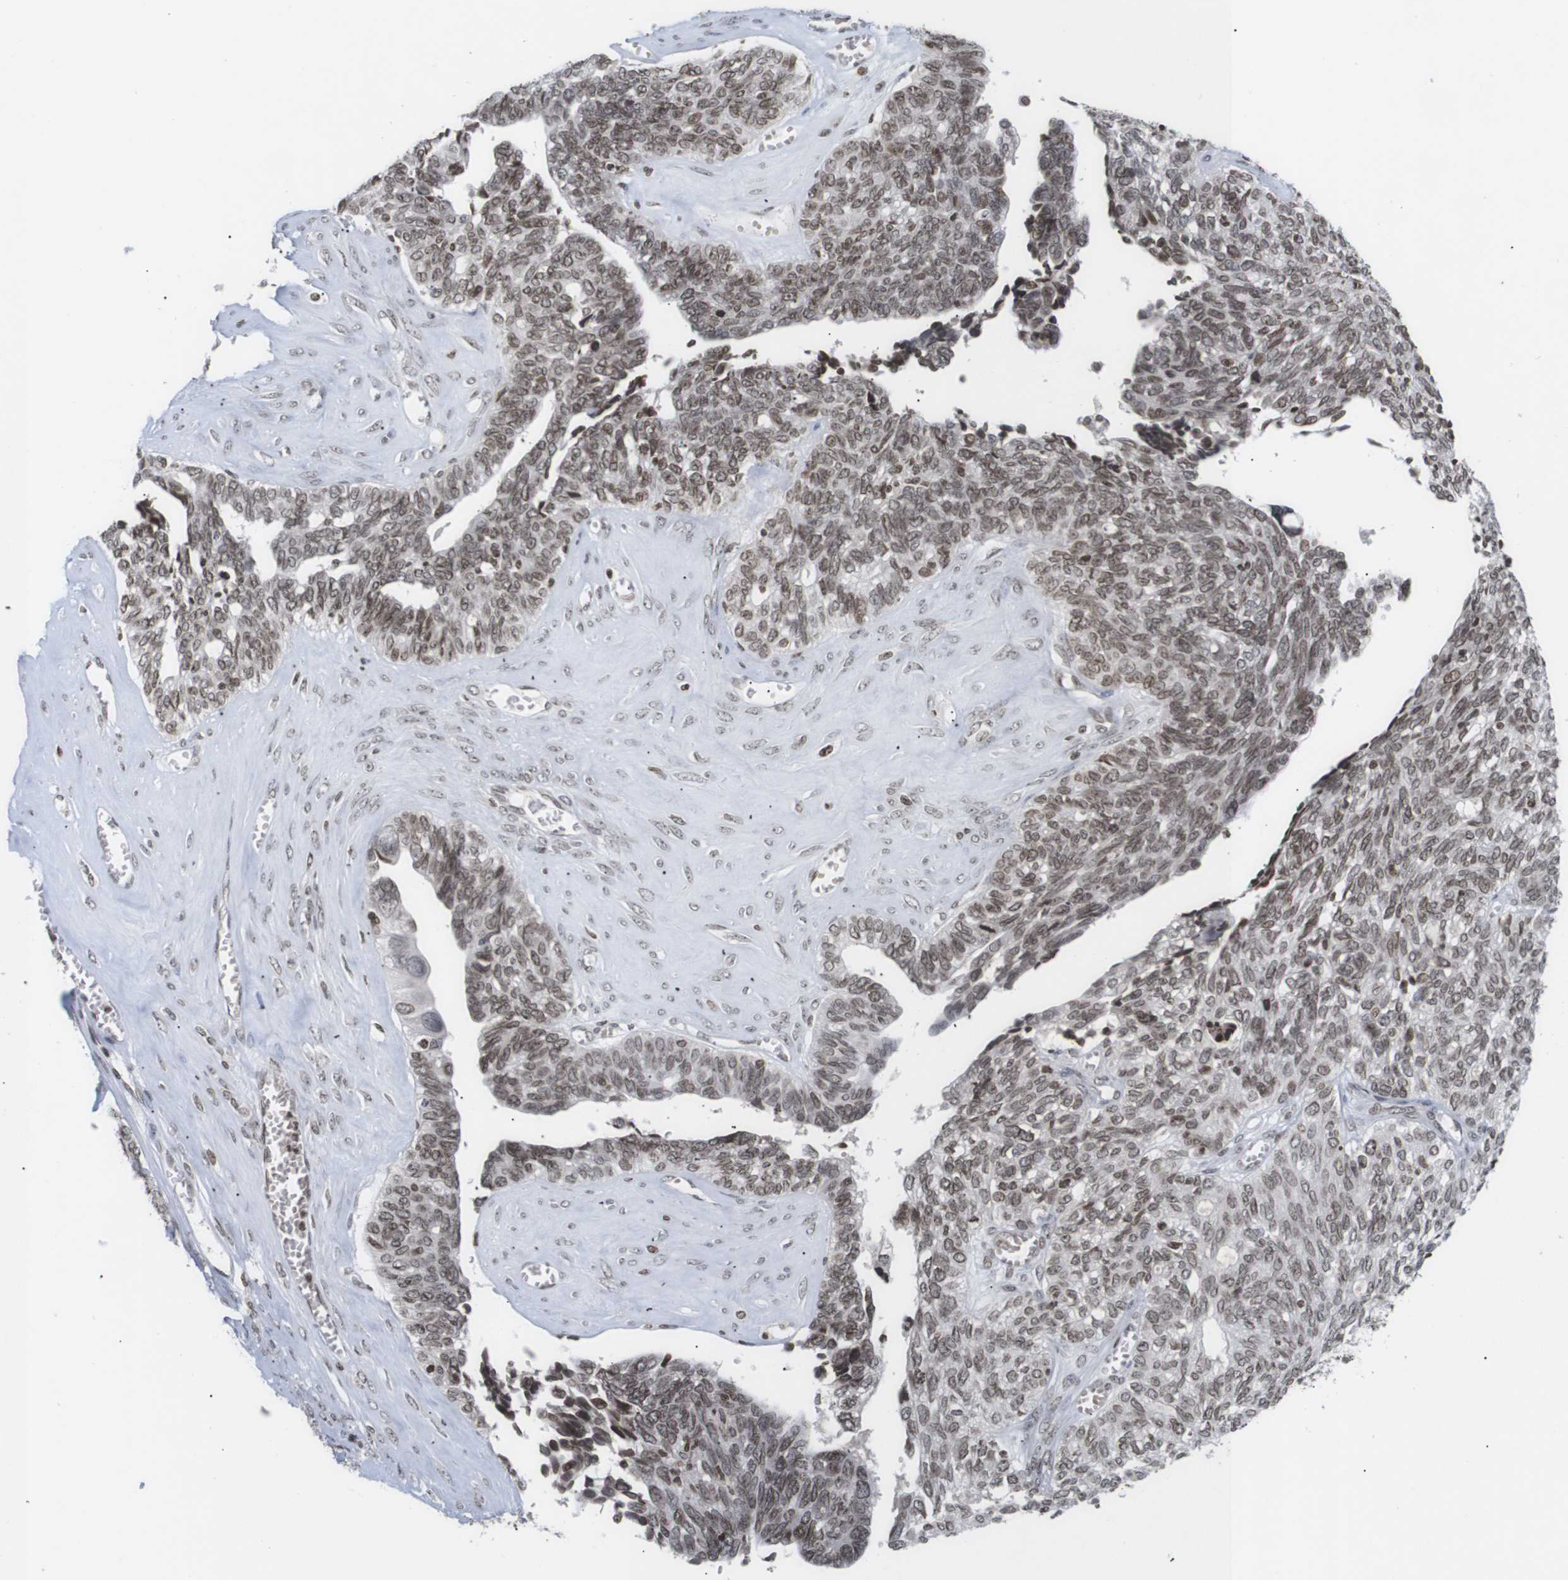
{"staining": {"intensity": "moderate", "quantity": ">75%", "location": "nuclear"}, "tissue": "ovarian cancer", "cell_type": "Tumor cells", "image_type": "cancer", "snomed": [{"axis": "morphology", "description": "Cystadenocarcinoma, serous, NOS"}, {"axis": "topography", "description": "Ovary"}], "caption": "An IHC photomicrograph of neoplastic tissue is shown. Protein staining in brown labels moderate nuclear positivity in ovarian cancer within tumor cells.", "gene": "ETV5", "patient": {"sex": "female", "age": 79}}